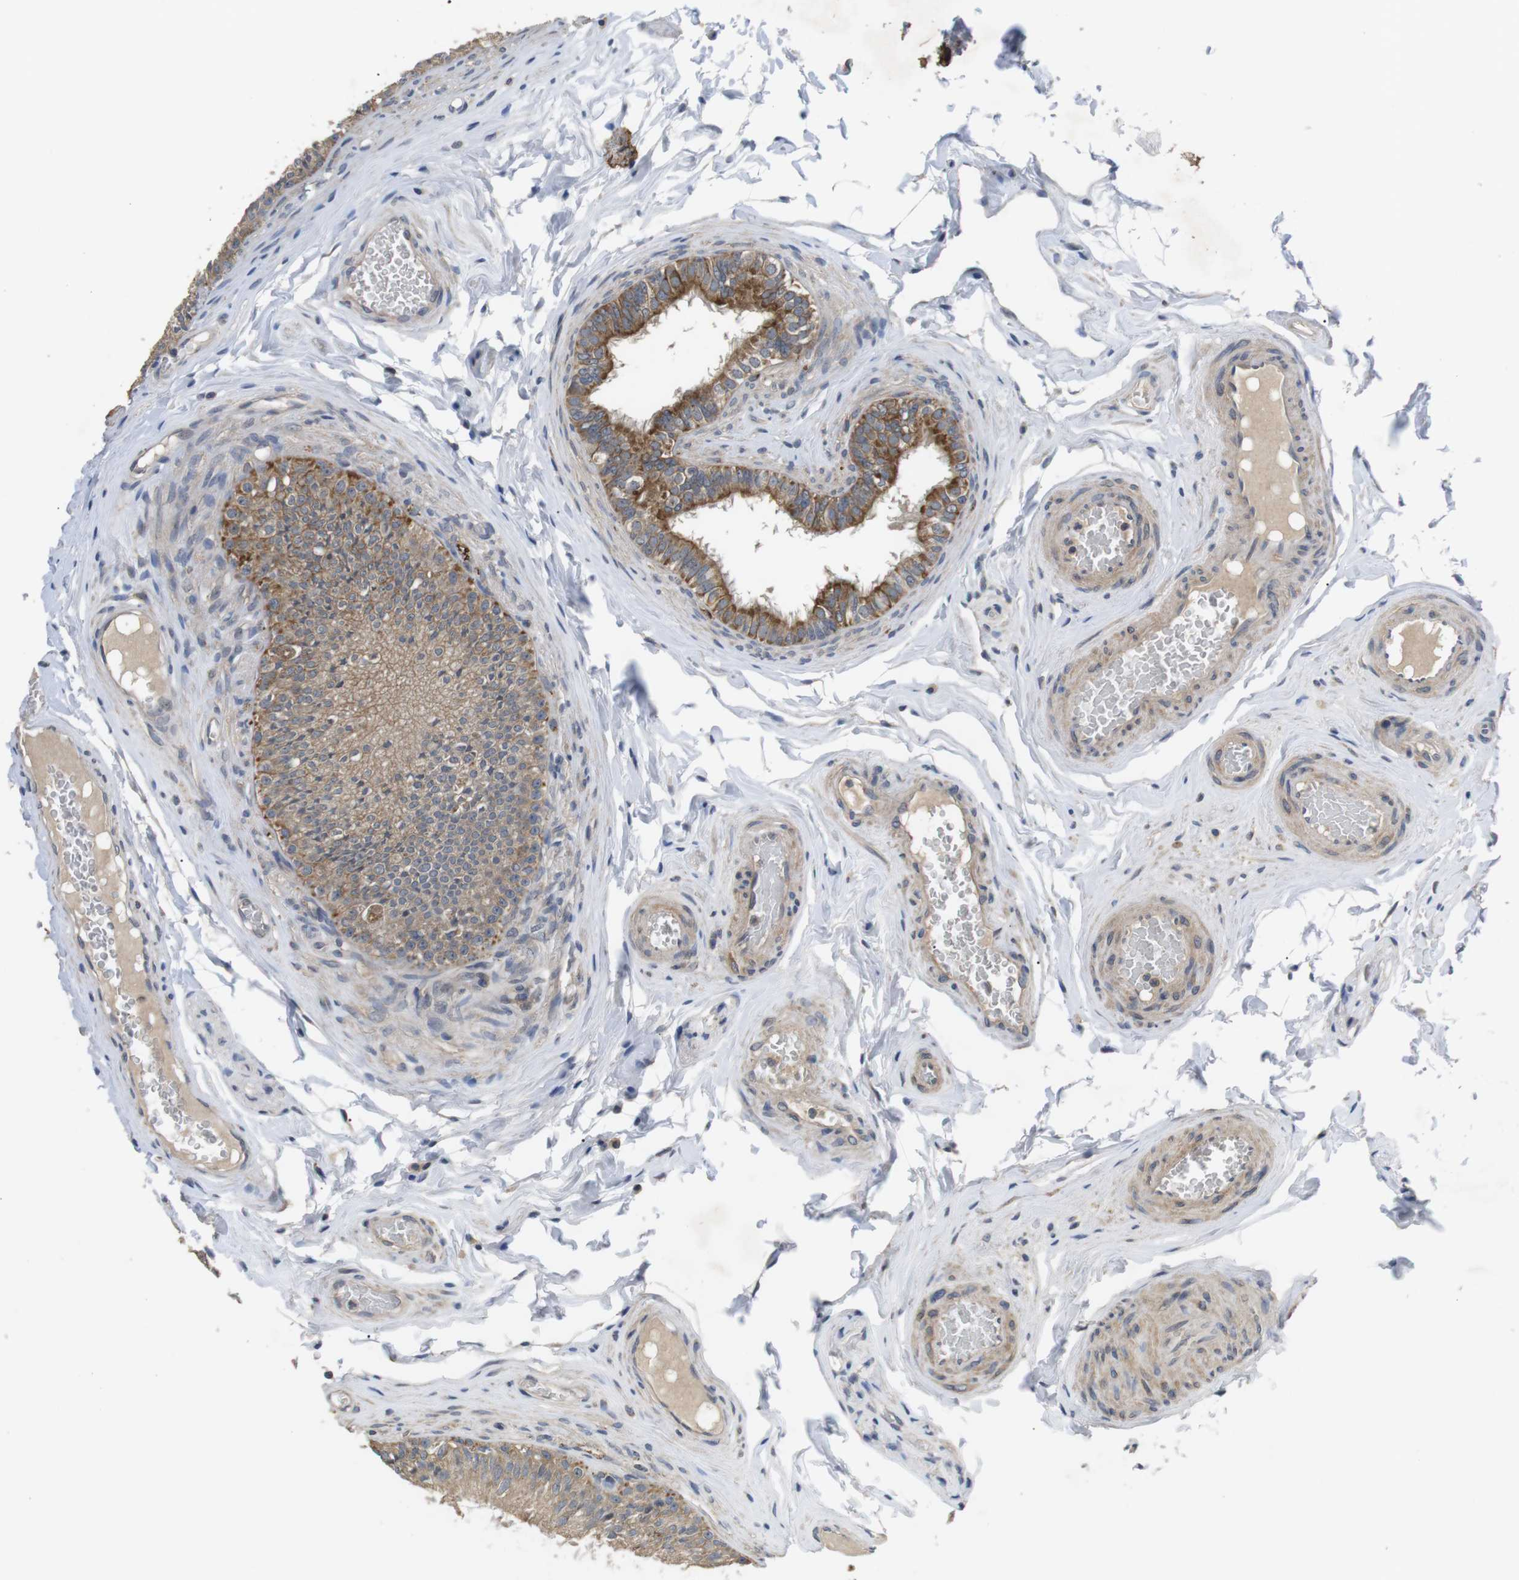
{"staining": {"intensity": "moderate", "quantity": ">75%", "location": "cytoplasmic/membranous"}, "tissue": "epididymis", "cell_type": "Glandular cells", "image_type": "normal", "snomed": [{"axis": "morphology", "description": "Normal tissue, NOS"}, {"axis": "topography", "description": "Testis"}, {"axis": "topography", "description": "Epididymis"}], "caption": "Approximately >75% of glandular cells in normal human epididymis display moderate cytoplasmic/membranous protein staining as visualized by brown immunohistochemical staining.", "gene": "ADGRL3", "patient": {"sex": "male", "age": 36}}